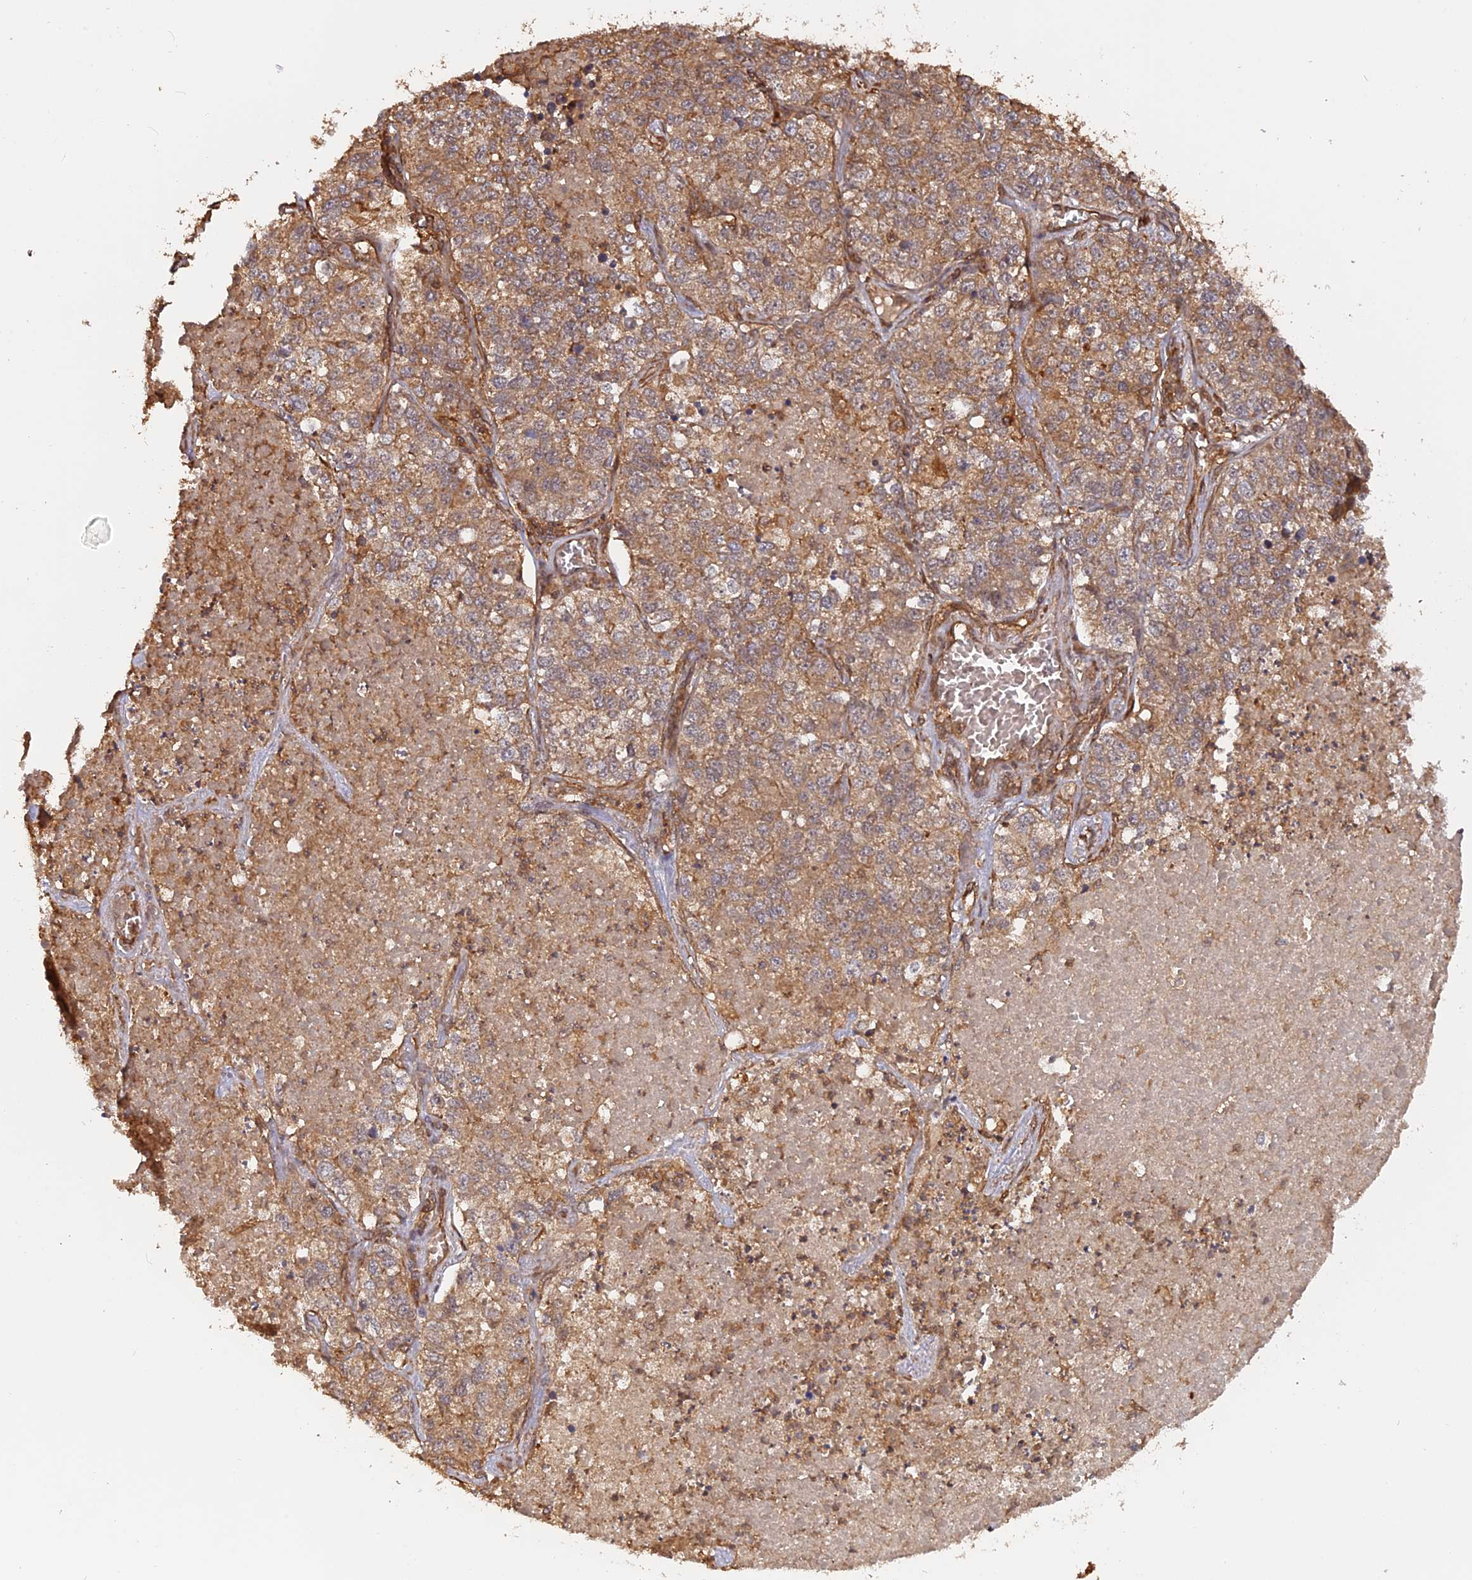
{"staining": {"intensity": "moderate", "quantity": ">75%", "location": "cytoplasmic/membranous"}, "tissue": "lung cancer", "cell_type": "Tumor cells", "image_type": "cancer", "snomed": [{"axis": "morphology", "description": "Adenocarcinoma, NOS"}, {"axis": "topography", "description": "Lung"}], "caption": "Immunohistochemical staining of adenocarcinoma (lung) exhibits medium levels of moderate cytoplasmic/membranous positivity in about >75% of tumor cells. Using DAB (3,3'-diaminobenzidine) (brown) and hematoxylin (blue) stains, captured at high magnification using brightfield microscopy.", "gene": "CCDC174", "patient": {"sex": "male", "age": 49}}